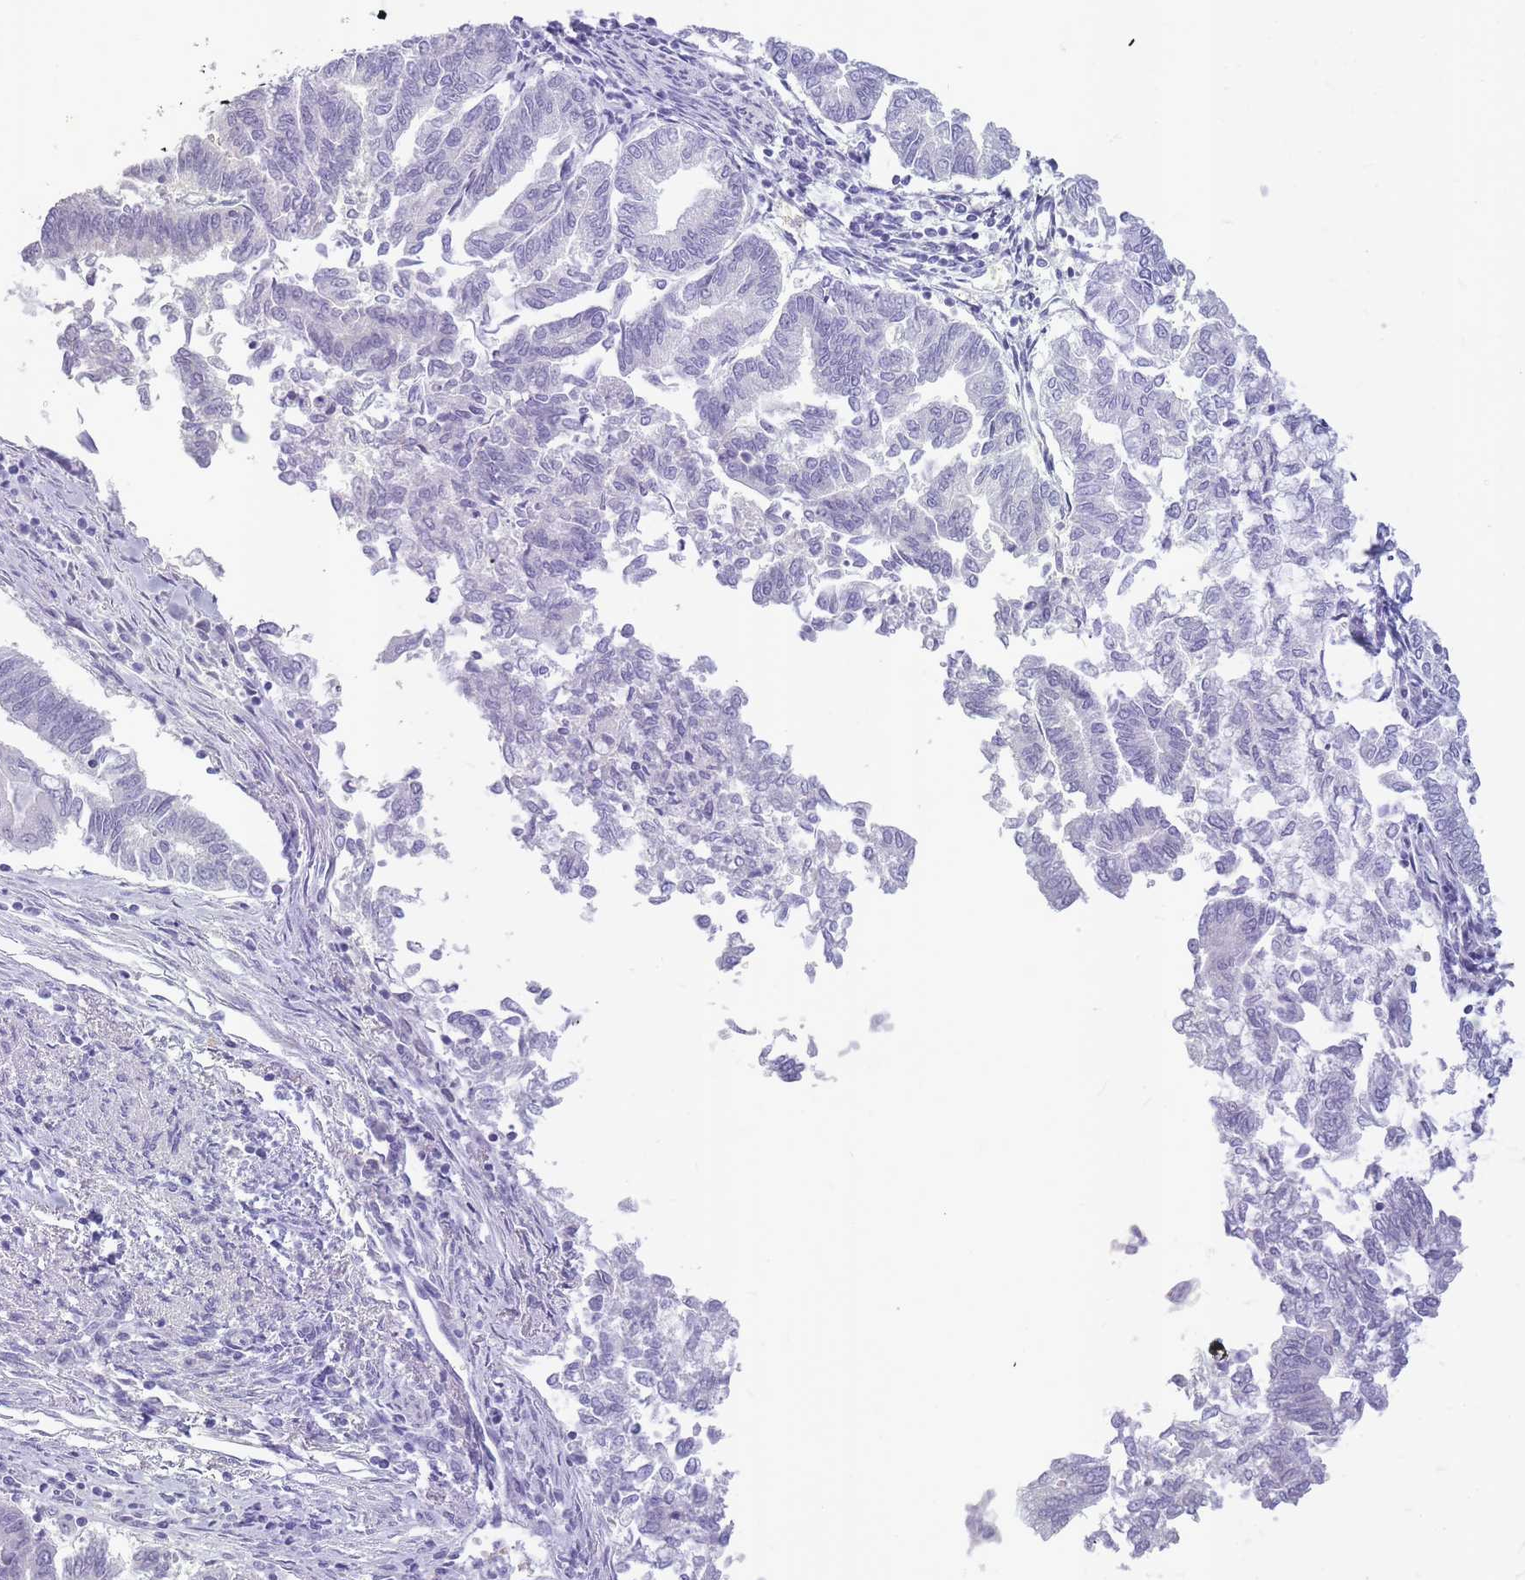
{"staining": {"intensity": "negative", "quantity": "none", "location": "none"}, "tissue": "endometrial cancer", "cell_type": "Tumor cells", "image_type": "cancer", "snomed": [{"axis": "morphology", "description": "Adenocarcinoma, NOS"}, {"axis": "topography", "description": "Endometrium"}], "caption": "There is no significant positivity in tumor cells of endometrial adenocarcinoma.", "gene": "INS", "patient": {"sex": "female", "age": 79}}